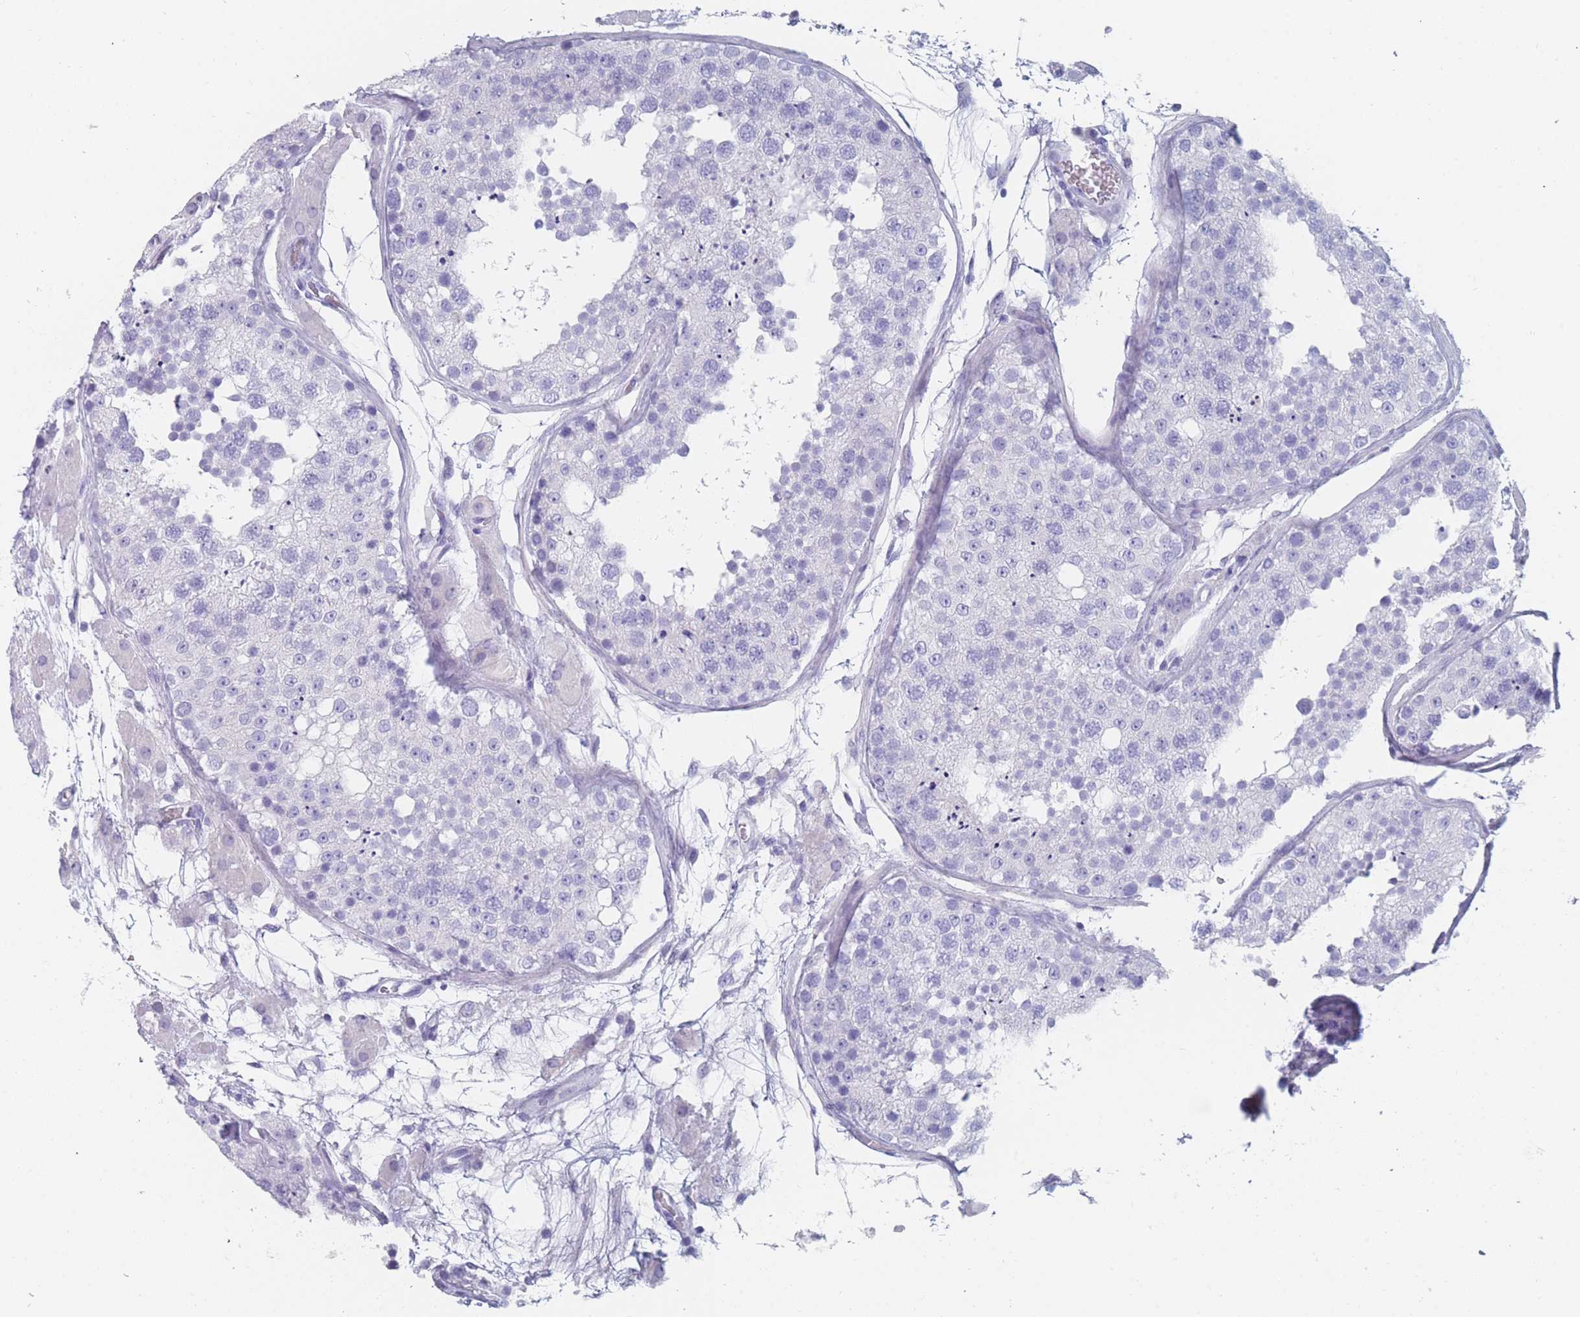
{"staining": {"intensity": "negative", "quantity": "none", "location": "none"}, "tissue": "testis", "cell_type": "Cells in seminiferous ducts", "image_type": "normal", "snomed": [{"axis": "morphology", "description": "Normal tissue, NOS"}, {"axis": "topography", "description": "Testis"}], "caption": "Cells in seminiferous ducts show no significant protein expression in benign testis. (Immunohistochemistry, brightfield microscopy, high magnification).", "gene": "OR5D16", "patient": {"sex": "male", "age": 26}}